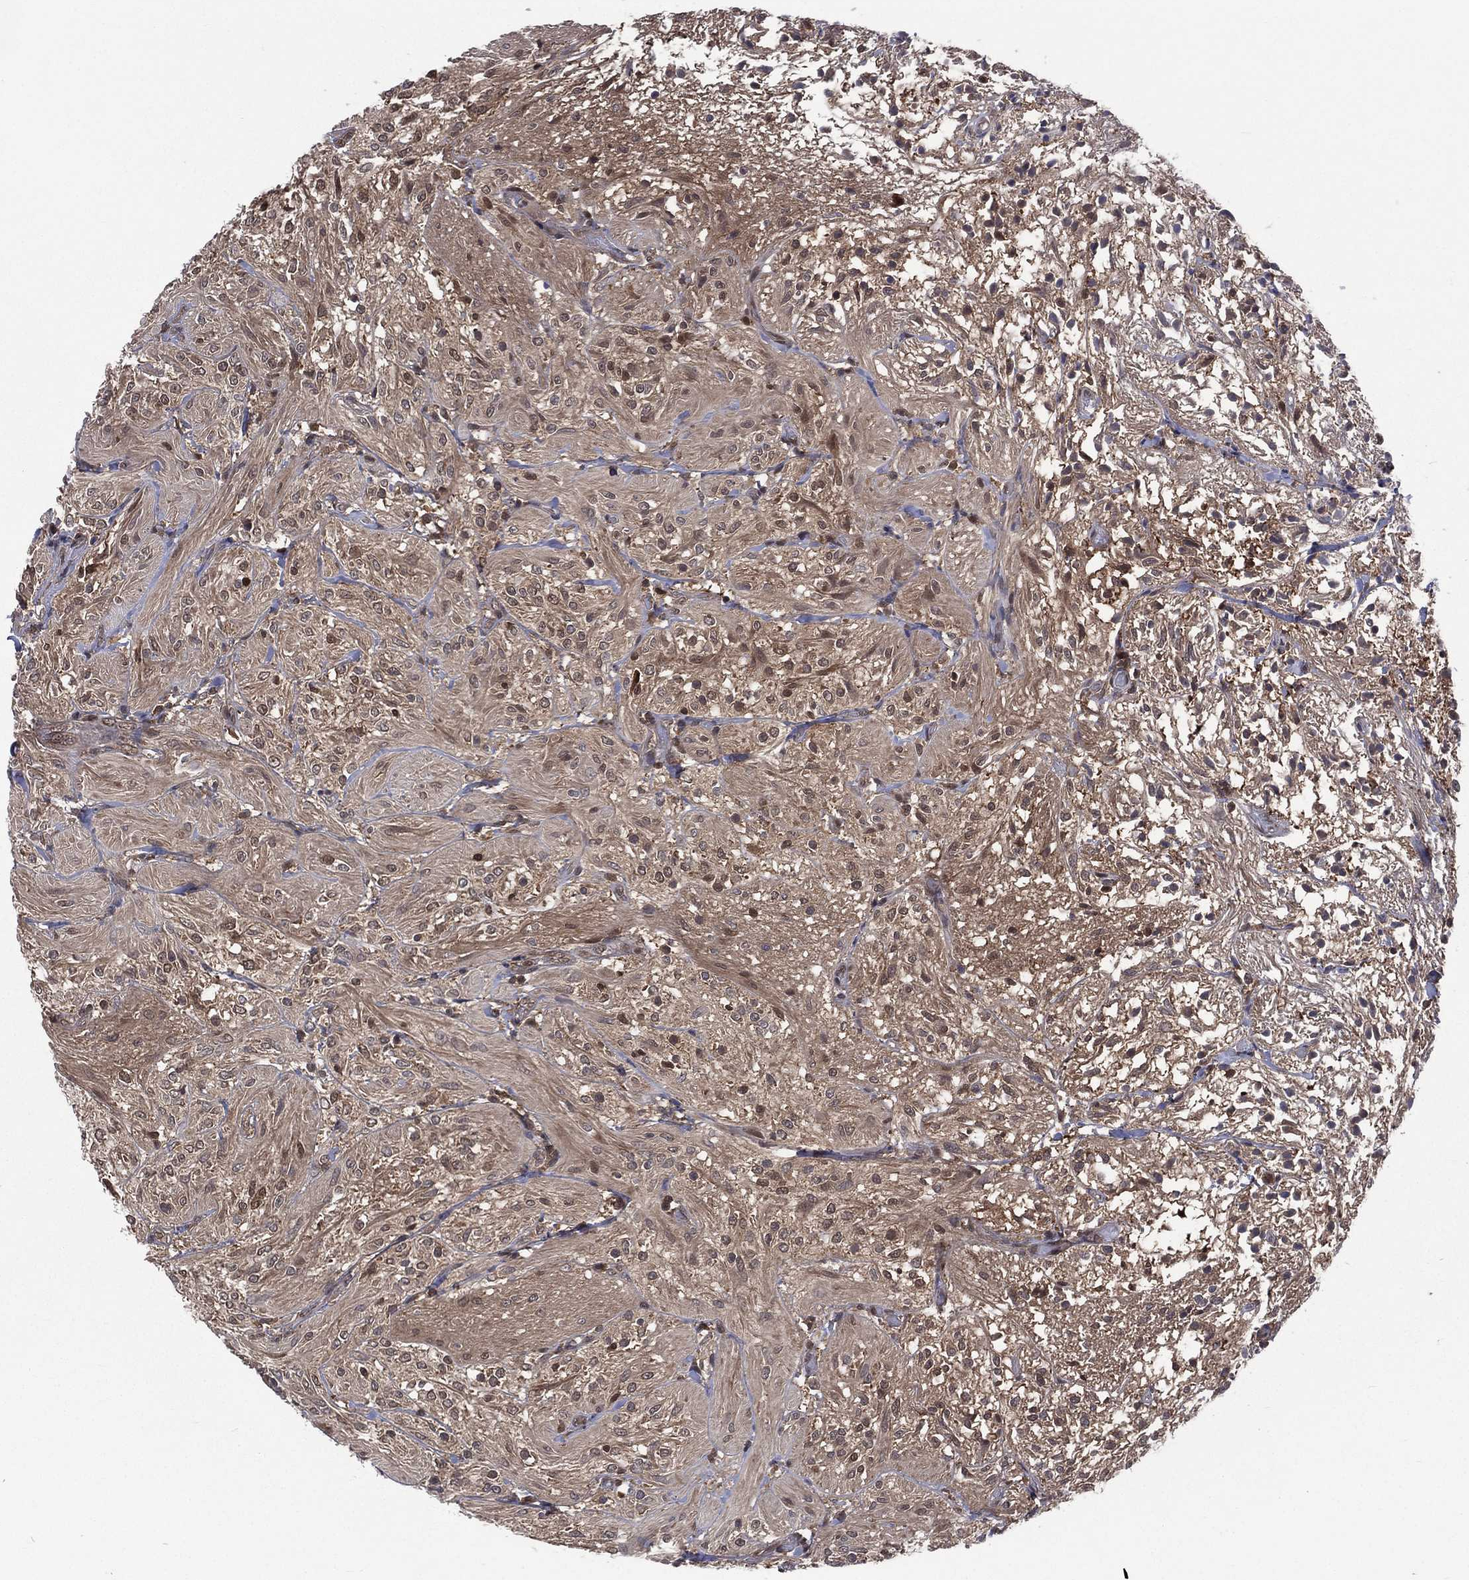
{"staining": {"intensity": "moderate", "quantity": "25%-75%", "location": "cytoplasmic/membranous,nuclear"}, "tissue": "glioma", "cell_type": "Tumor cells", "image_type": "cancer", "snomed": [{"axis": "morphology", "description": "Glioma, malignant, Low grade"}, {"axis": "topography", "description": "Brain"}], "caption": "A high-resolution micrograph shows immunohistochemistry staining of glioma, which demonstrates moderate cytoplasmic/membranous and nuclear positivity in about 25%-75% of tumor cells.", "gene": "MTAP", "patient": {"sex": "male", "age": 3}}